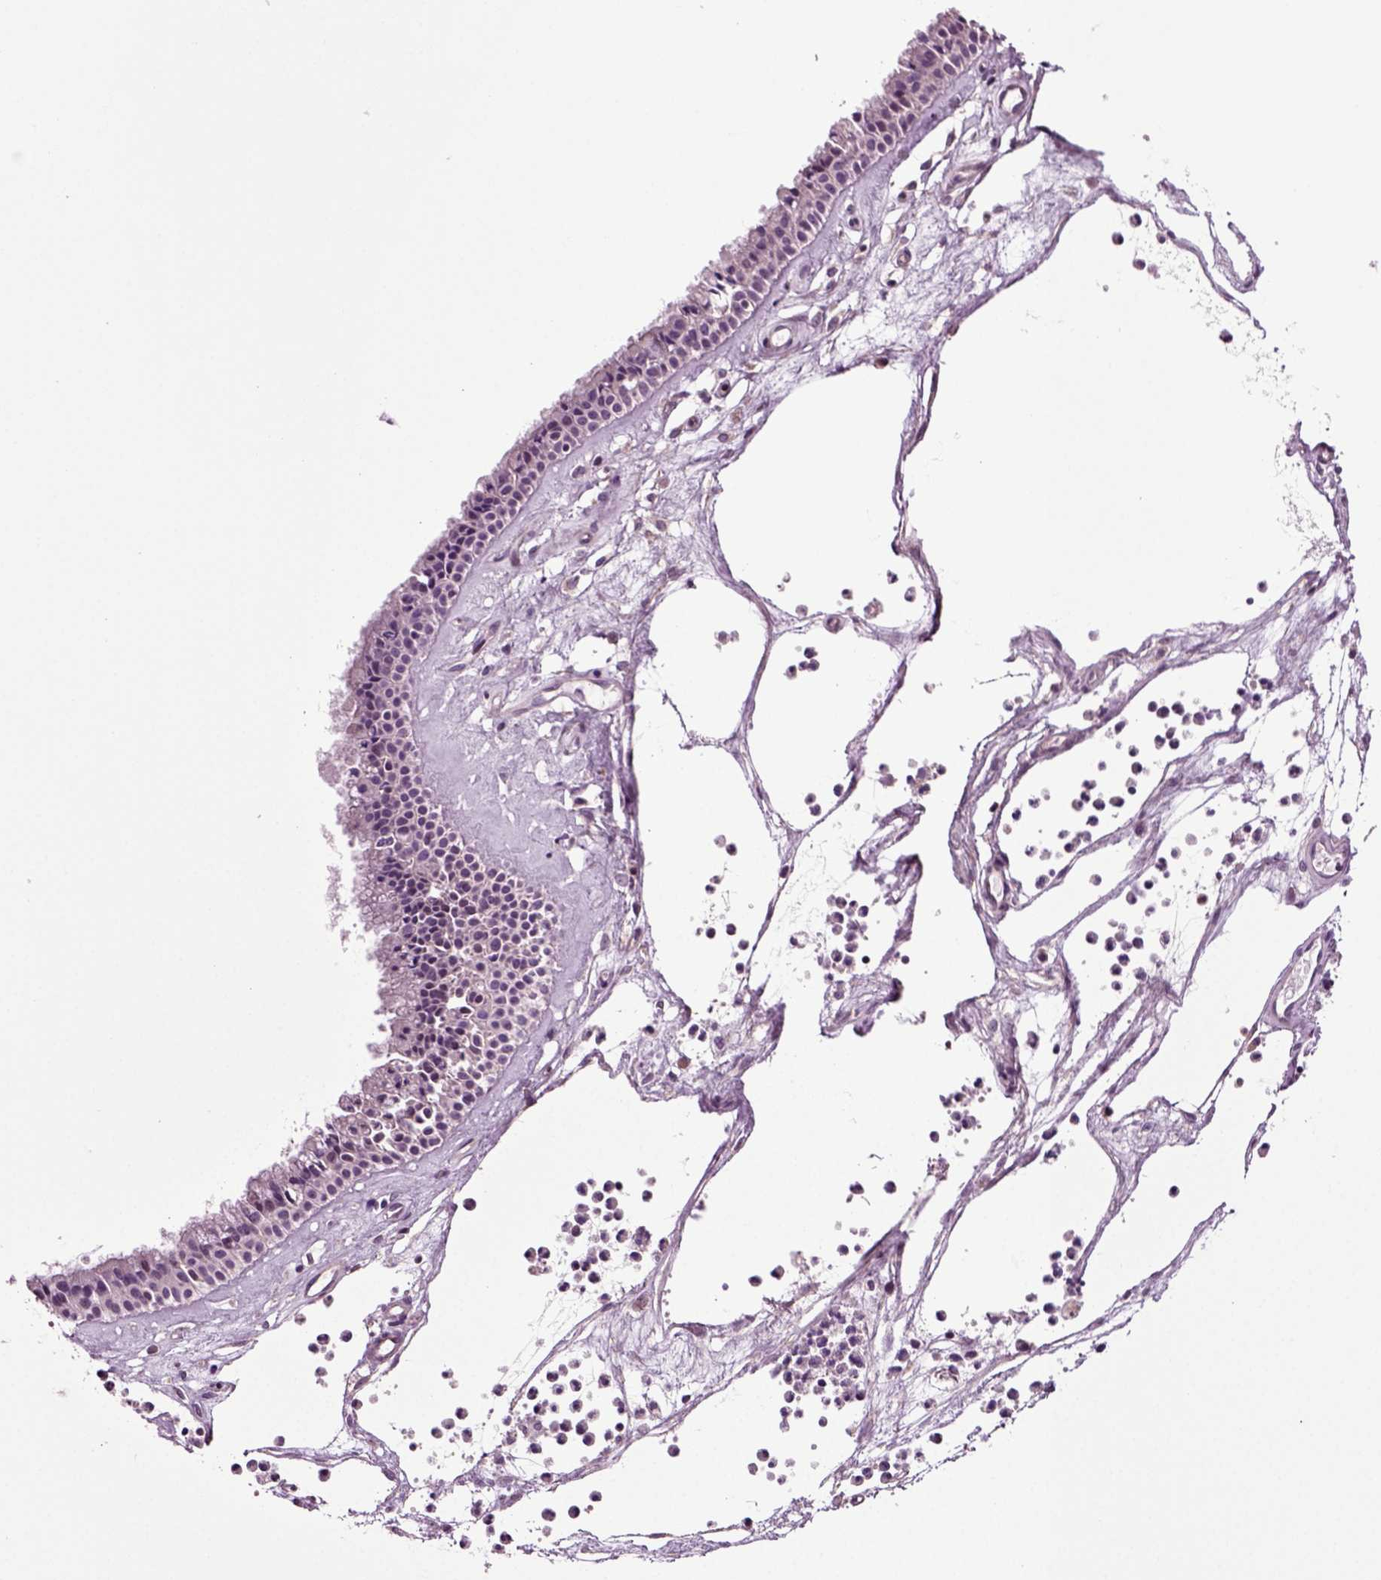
{"staining": {"intensity": "negative", "quantity": "none", "location": "none"}, "tissue": "nasopharynx", "cell_type": "Respiratory epithelial cells", "image_type": "normal", "snomed": [{"axis": "morphology", "description": "Normal tissue, NOS"}, {"axis": "topography", "description": "Nasopharynx"}], "caption": "Protein analysis of benign nasopharynx reveals no significant positivity in respiratory epithelial cells.", "gene": "HAGHL", "patient": {"sex": "female", "age": 47}}